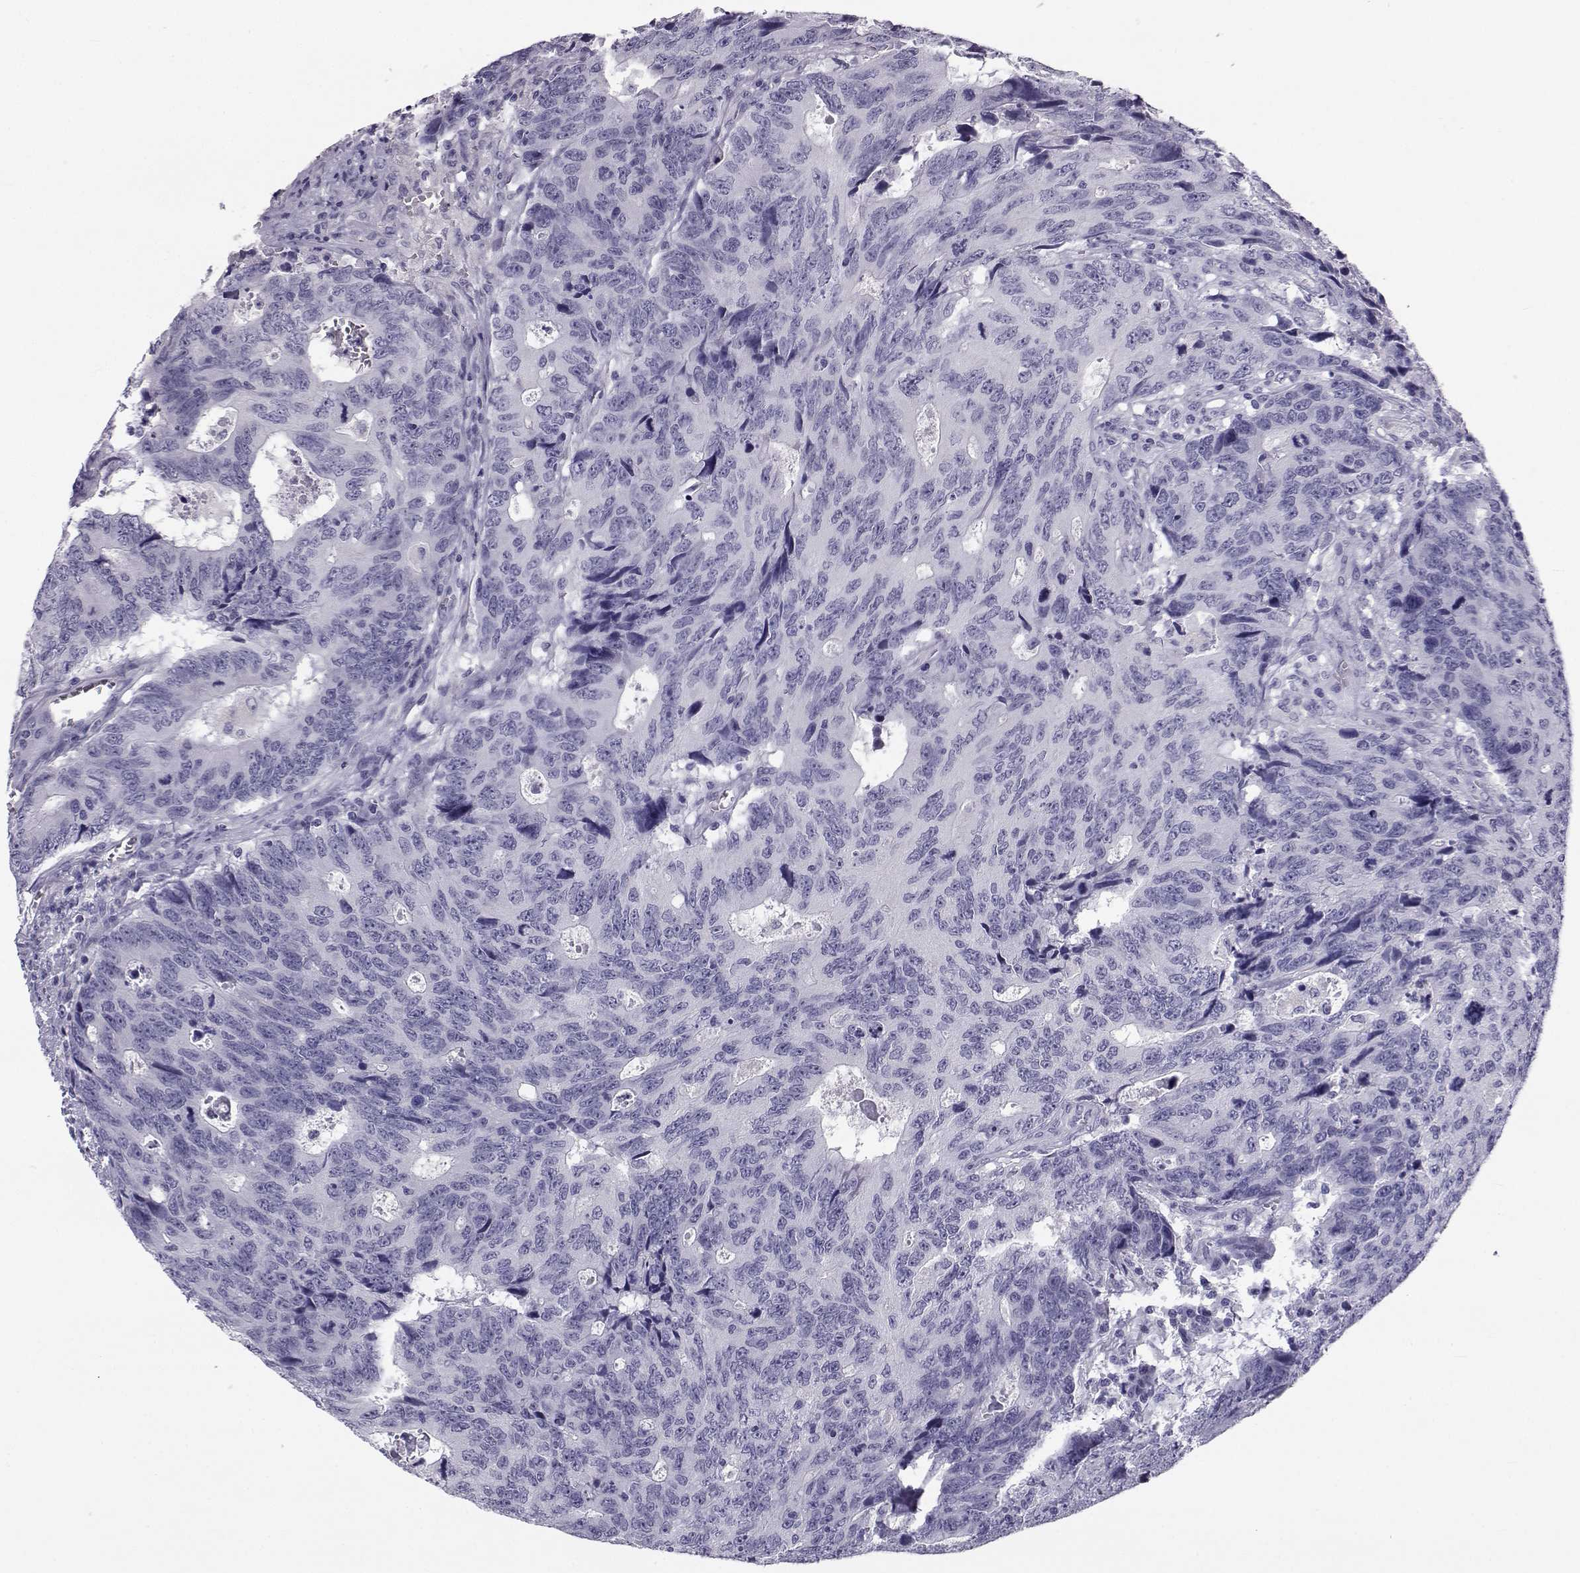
{"staining": {"intensity": "negative", "quantity": "none", "location": "none"}, "tissue": "colorectal cancer", "cell_type": "Tumor cells", "image_type": "cancer", "snomed": [{"axis": "morphology", "description": "Adenocarcinoma, NOS"}, {"axis": "topography", "description": "Colon"}], "caption": "Tumor cells show no significant staining in colorectal cancer.", "gene": "PCSK1N", "patient": {"sex": "female", "age": 77}}